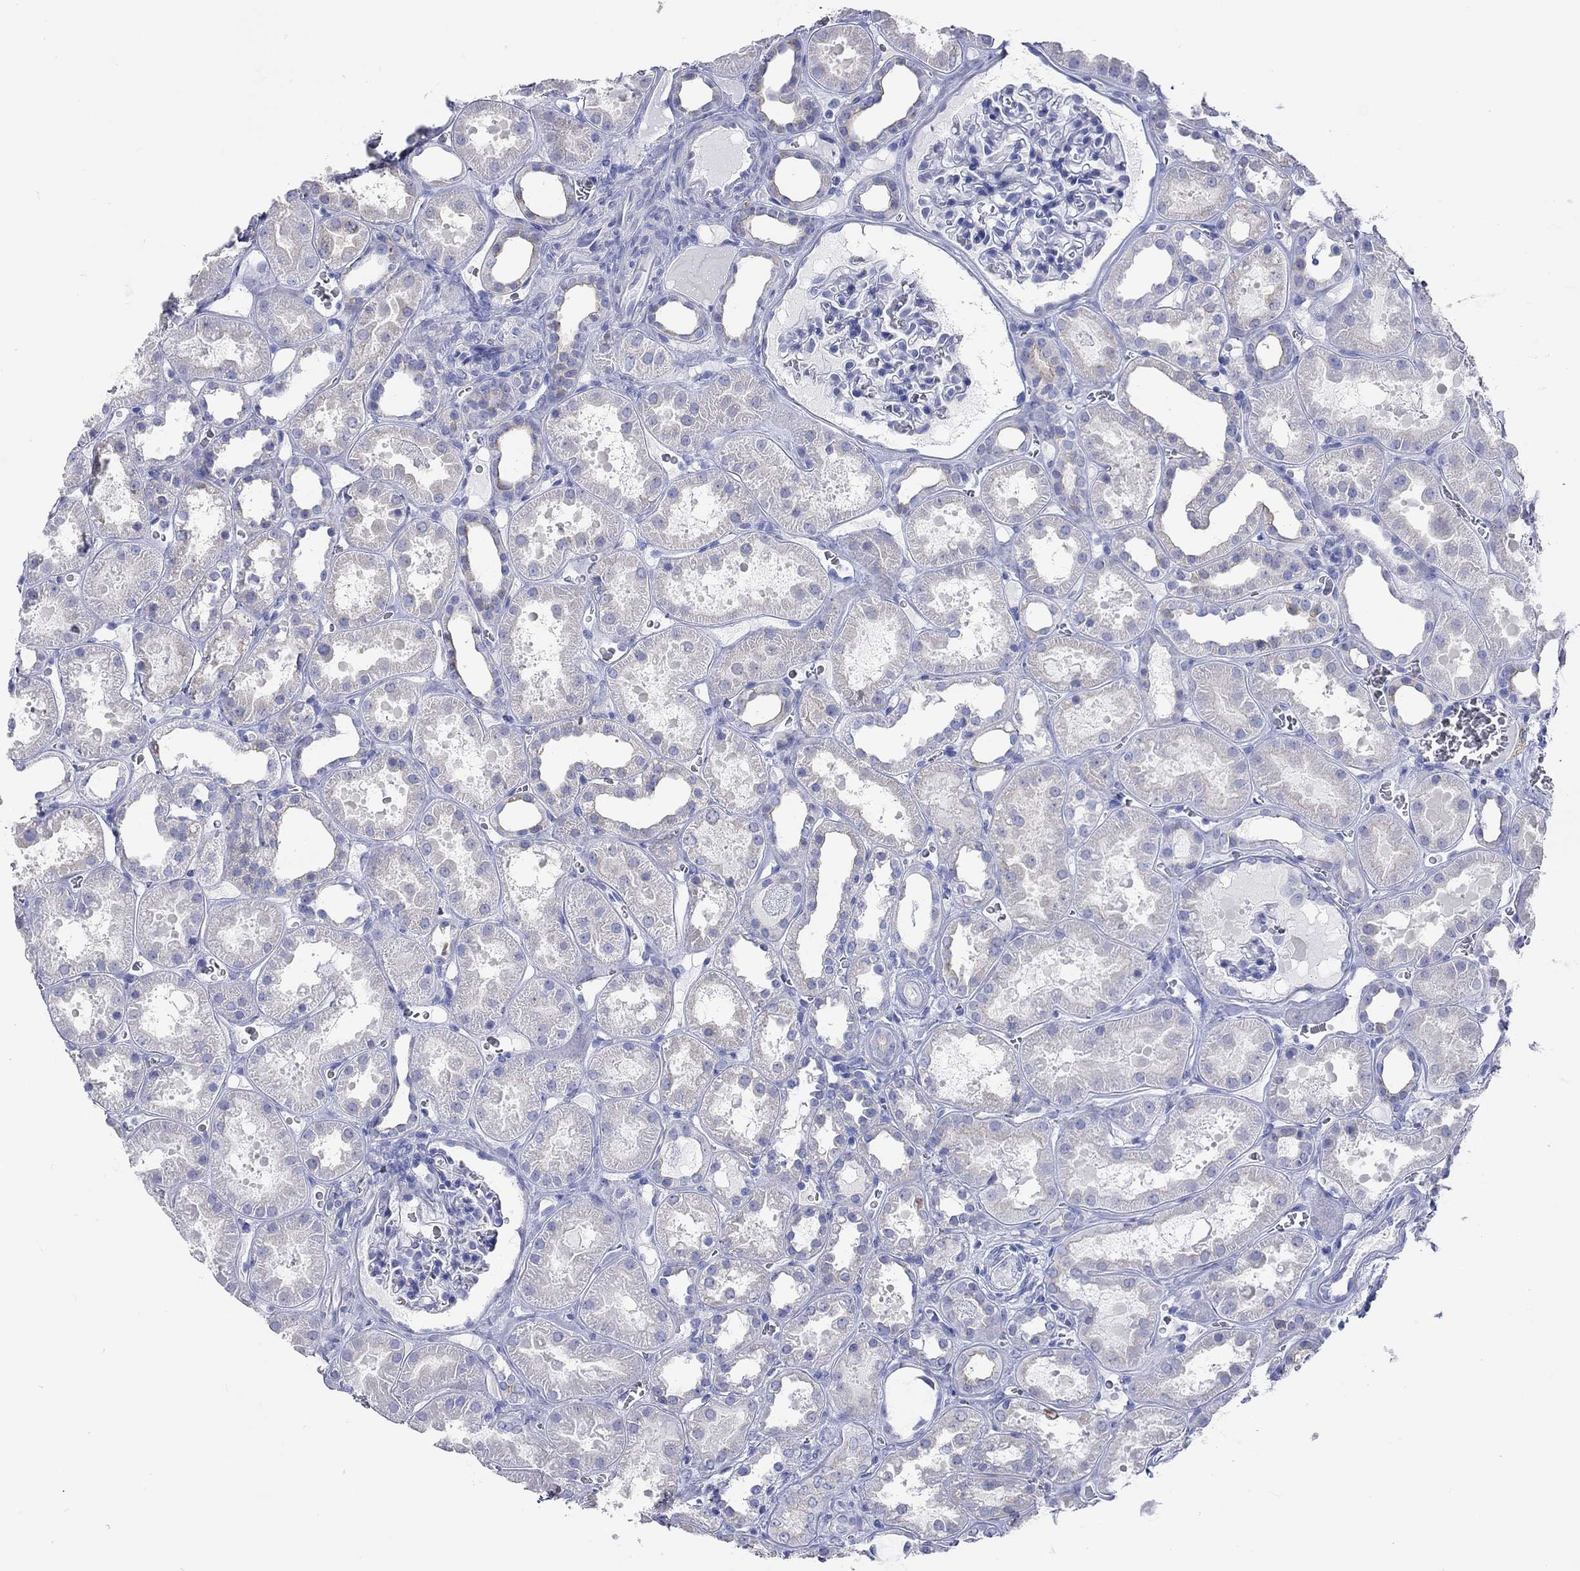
{"staining": {"intensity": "negative", "quantity": "none", "location": "none"}, "tissue": "kidney", "cell_type": "Cells in glomeruli", "image_type": "normal", "snomed": [{"axis": "morphology", "description": "Normal tissue, NOS"}, {"axis": "topography", "description": "Kidney"}], "caption": "Human kidney stained for a protein using immunohistochemistry (IHC) displays no positivity in cells in glomeruli.", "gene": "SPATA9", "patient": {"sex": "female", "age": 41}}